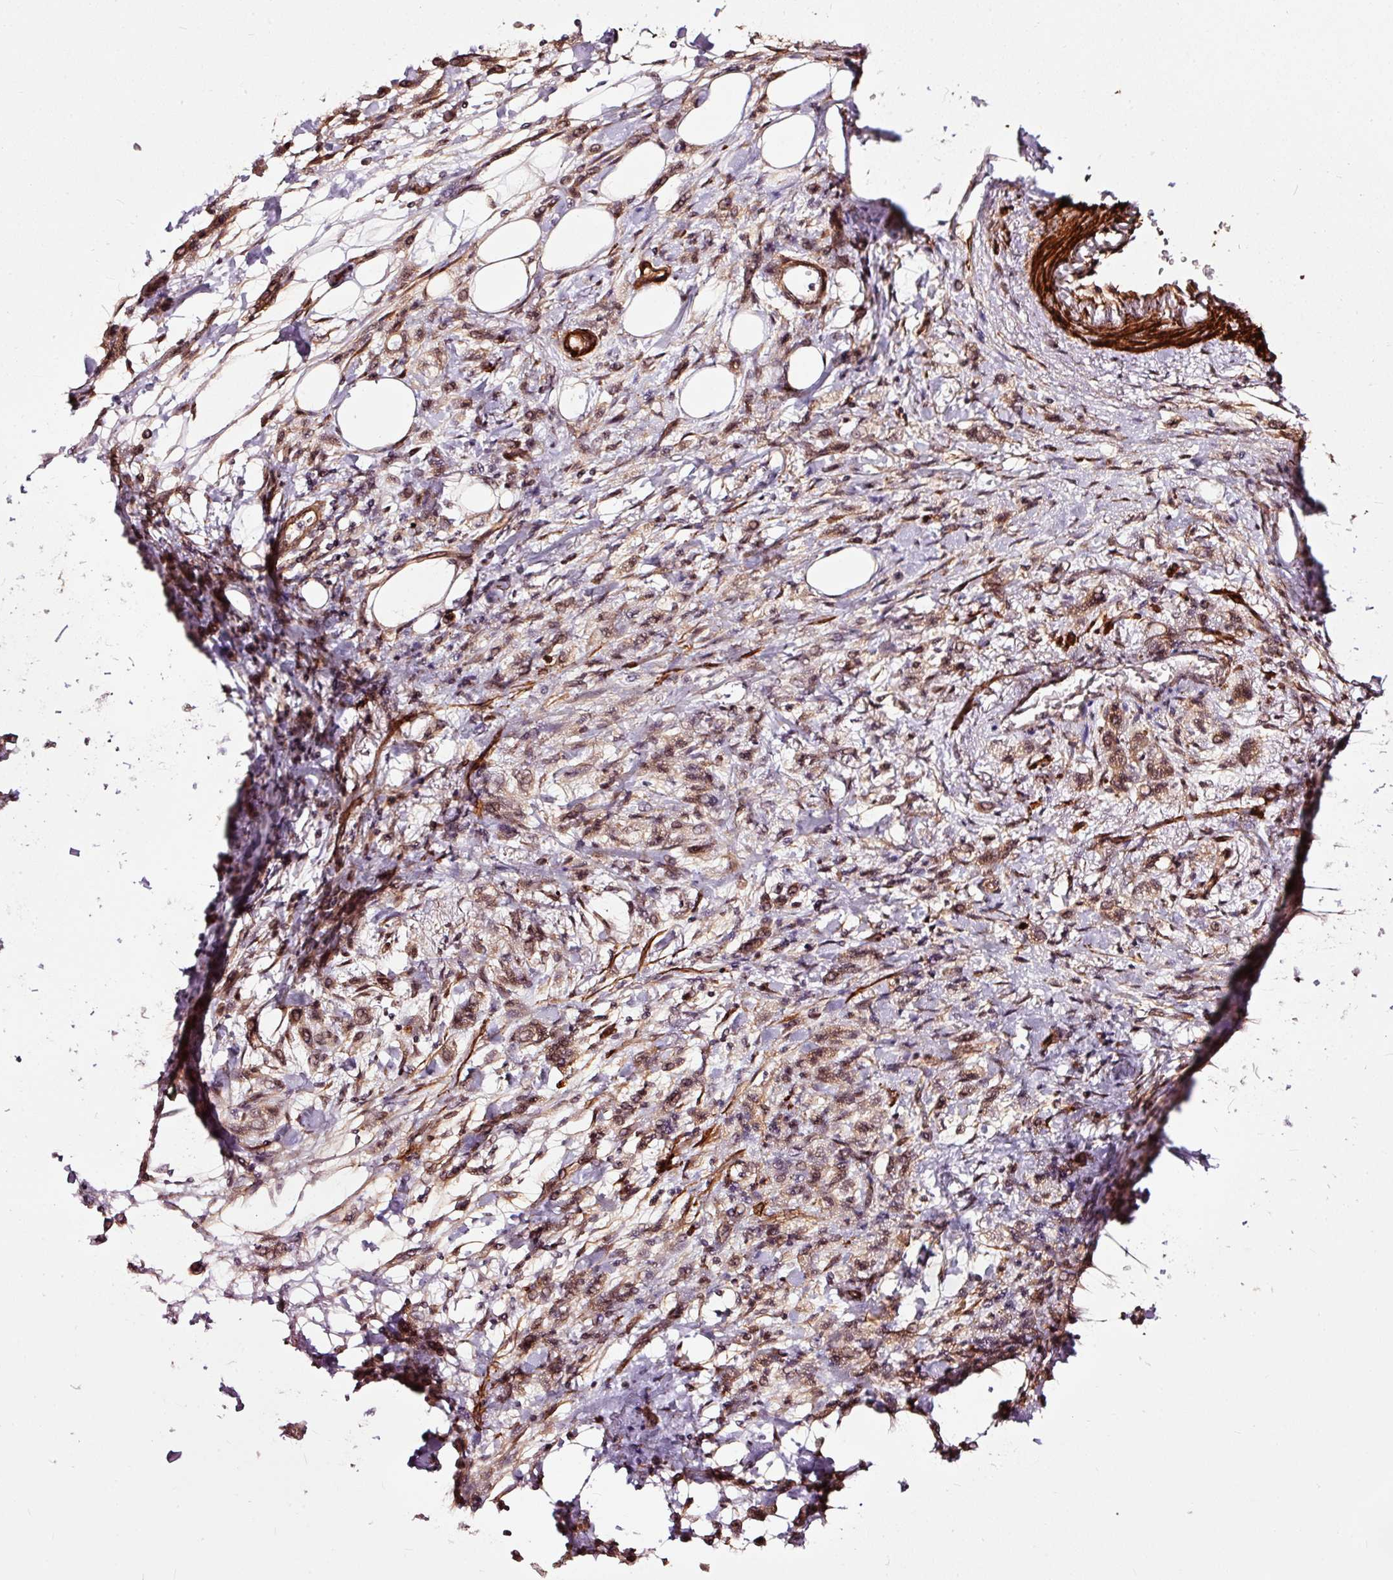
{"staining": {"intensity": "moderate", "quantity": "25%-75%", "location": "nuclear"}, "tissue": "stomach cancer", "cell_type": "Tumor cells", "image_type": "cancer", "snomed": [{"axis": "morphology", "description": "Adenocarcinoma, NOS"}, {"axis": "topography", "description": "Stomach"}], "caption": "High-magnification brightfield microscopy of adenocarcinoma (stomach) stained with DAB (brown) and counterstained with hematoxylin (blue). tumor cells exhibit moderate nuclear positivity is identified in about25%-75% of cells.", "gene": "TPM1", "patient": {"sex": "male", "age": 77}}